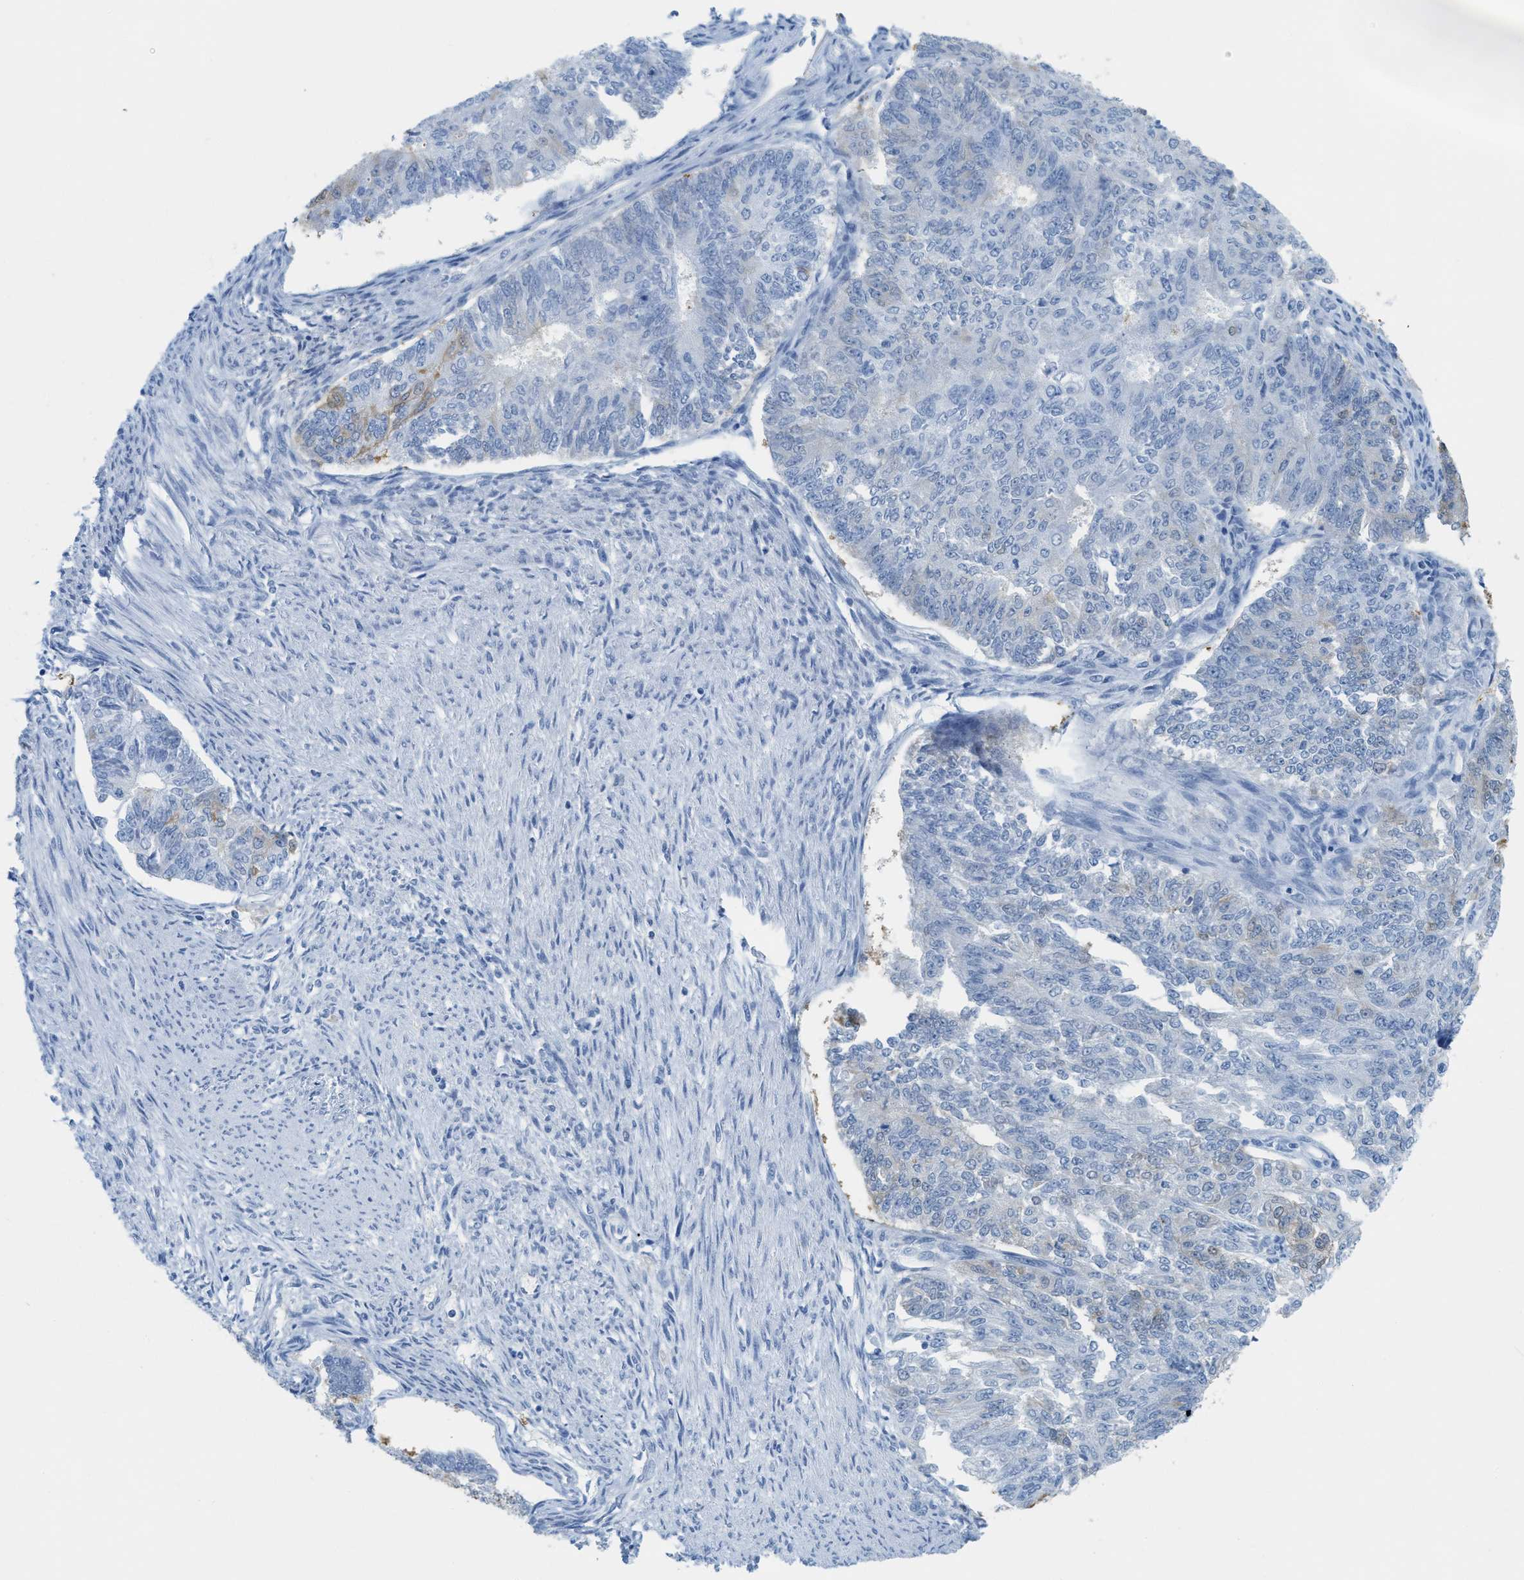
{"staining": {"intensity": "negative", "quantity": "none", "location": "none"}, "tissue": "endometrial cancer", "cell_type": "Tumor cells", "image_type": "cancer", "snomed": [{"axis": "morphology", "description": "Adenocarcinoma, NOS"}, {"axis": "topography", "description": "Endometrium"}], "caption": "This photomicrograph is of endometrial cancer (adenocarcinoma) stained with IHC to label a protein in brown with the nuclei are counter-stained blue. There is no positivity in tumor cells. Nuclei are stained in blue.", "gene": "ASGR1", "patient": {"sex": "female", "age": 32}}